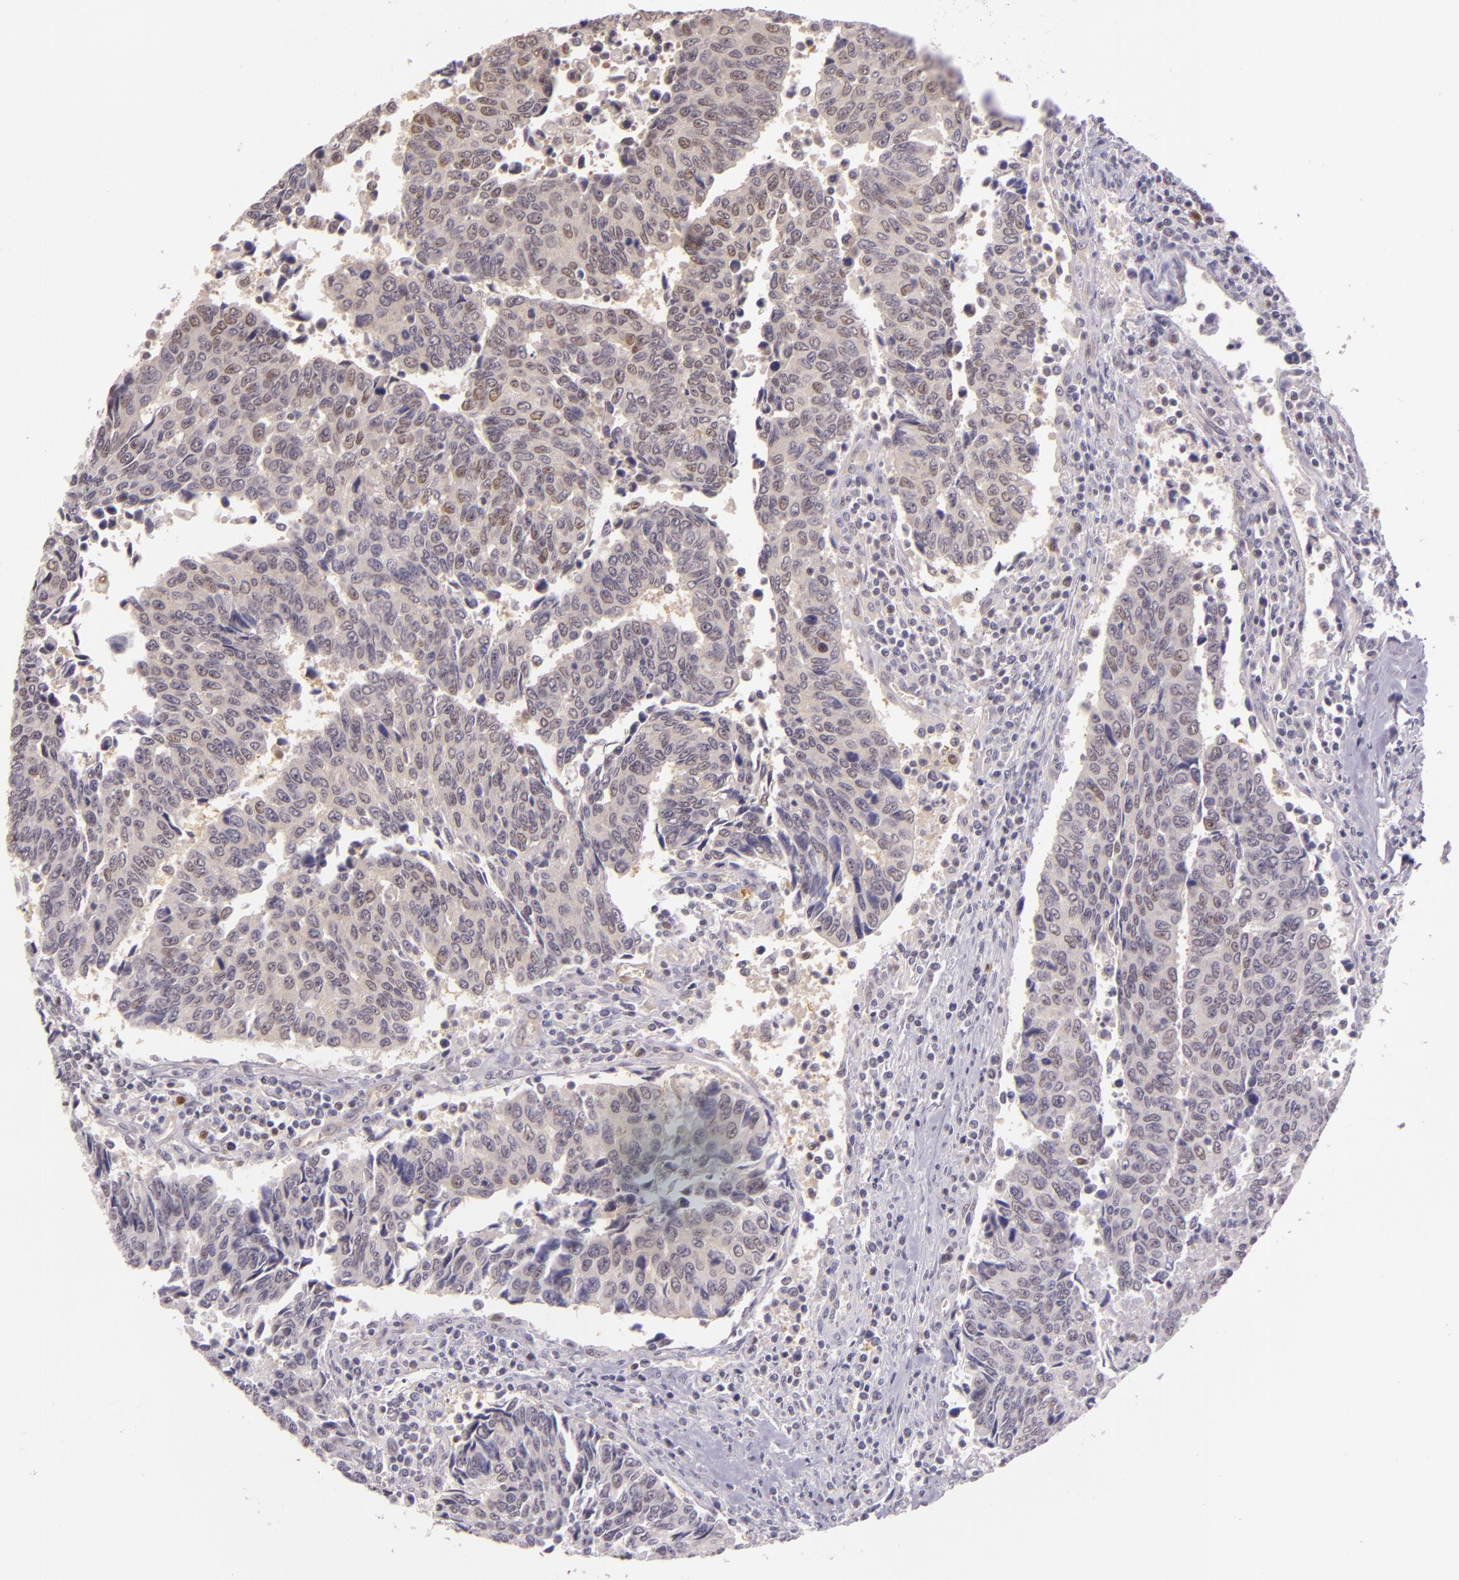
{"staining": {"intensity": "weak", "quantity": "25%-75%", "location": "cytoplasmic/membranous,nuclear"}, "tissue": "urothelial cancer", "cell_type": "Tumor cells", "image_type": "cancer", "snomed": [{"axis": "morphology", "description": "Urothelial carcinoma, High grade"}, {"axis": "topography", "description": "Urinary bladder"}], "caption": "High-grade urothelial carcinoma was stained to show a protein in brown. There is low levels of weak cytoplasmic/membranous and nuclear expression in about 25%-75% of tumor cells.", "gene": "HSPA8", "patient": {"sex": "male", "age": 86}}